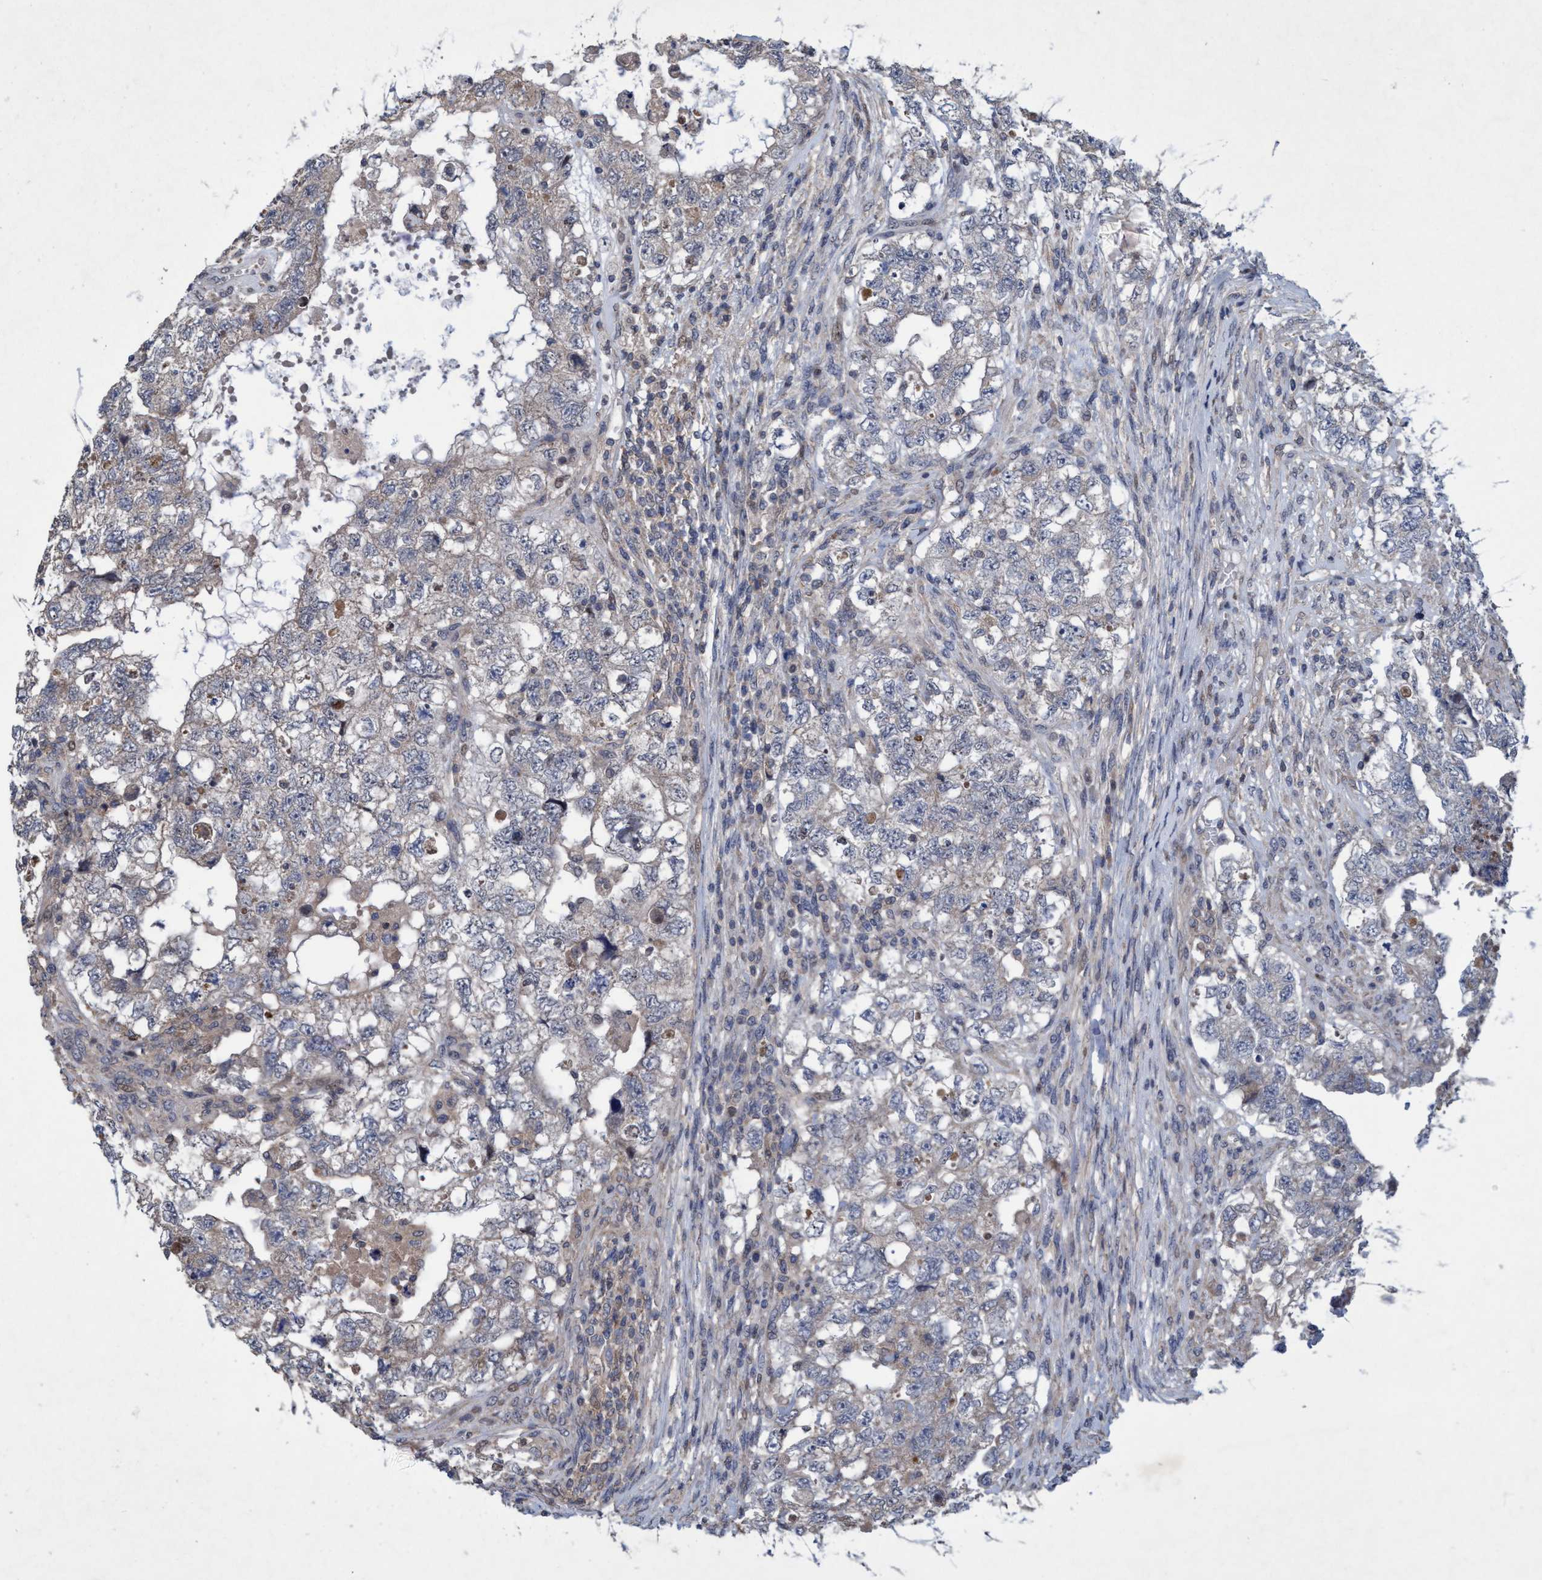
{"staining": {"intensity": "negative", "quantity": "none", "location": "none"}, "tissue": "testis cancer", "cell_type": "Tumor cells", "image_type": "cancer", "snomed": [{"axis": "morphology", "description": "Carcinoma, Embryonal, NOS"}, {"axis": "topography", "description": "Testis"}], "caption": "Histopathology image shows no significant protein staining in tumor cells of testis cancer.", "gene": "ZNF677", "patient": {"sex": "male", "age": 36}}